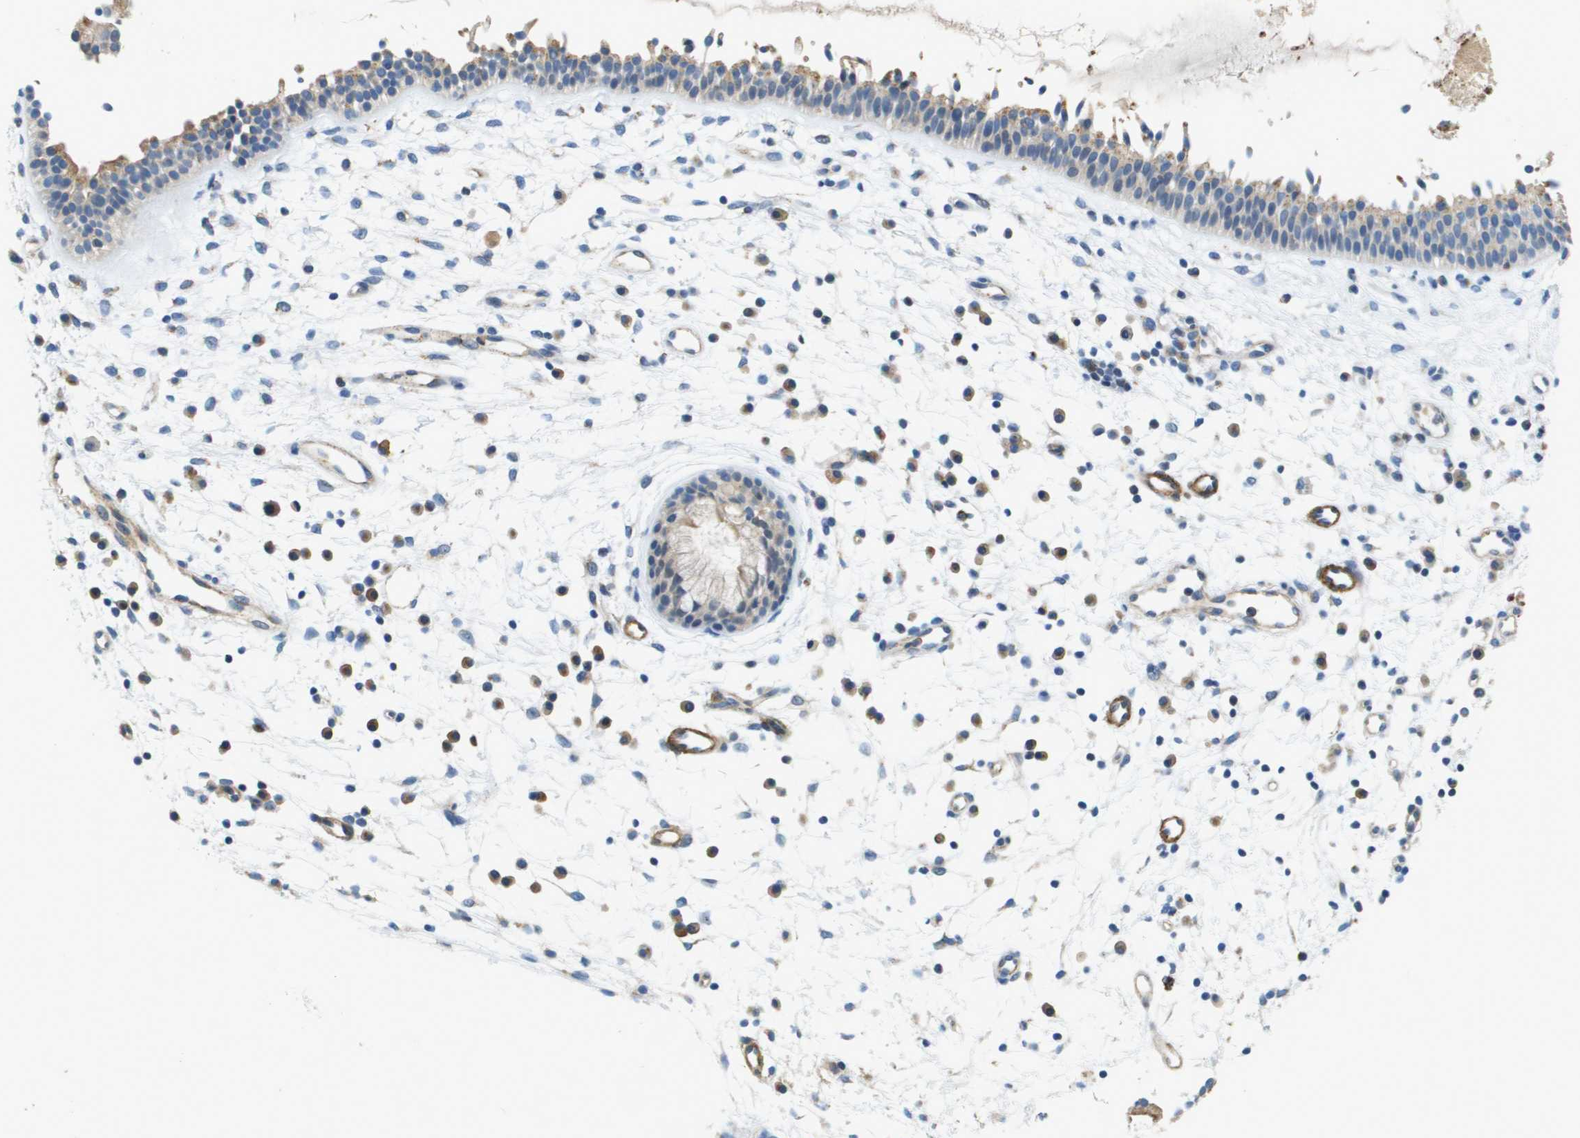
{"staining": {"intensity": "weak", "quantity": ">75%", "location": "cytoplasmic/membranous"}, "tissue": "nasopharynx", "cell_type": "Respiratory epithelial cells", "image_type": "normal", "snomed": [{"axis": "morphology", "description": "Normal tissue, NOS"}, {"axis": "topography", "description": "Nasopharynx"}], "caption": "Immunohistochemical staining of unremarkable human nasopharynx displays weak cytoplasmic/membranous protein positivity in approximately >75% of respiratory epithelial cells.", "gene": "MYH11", "patient": {"sex": "male", "age": 21}}